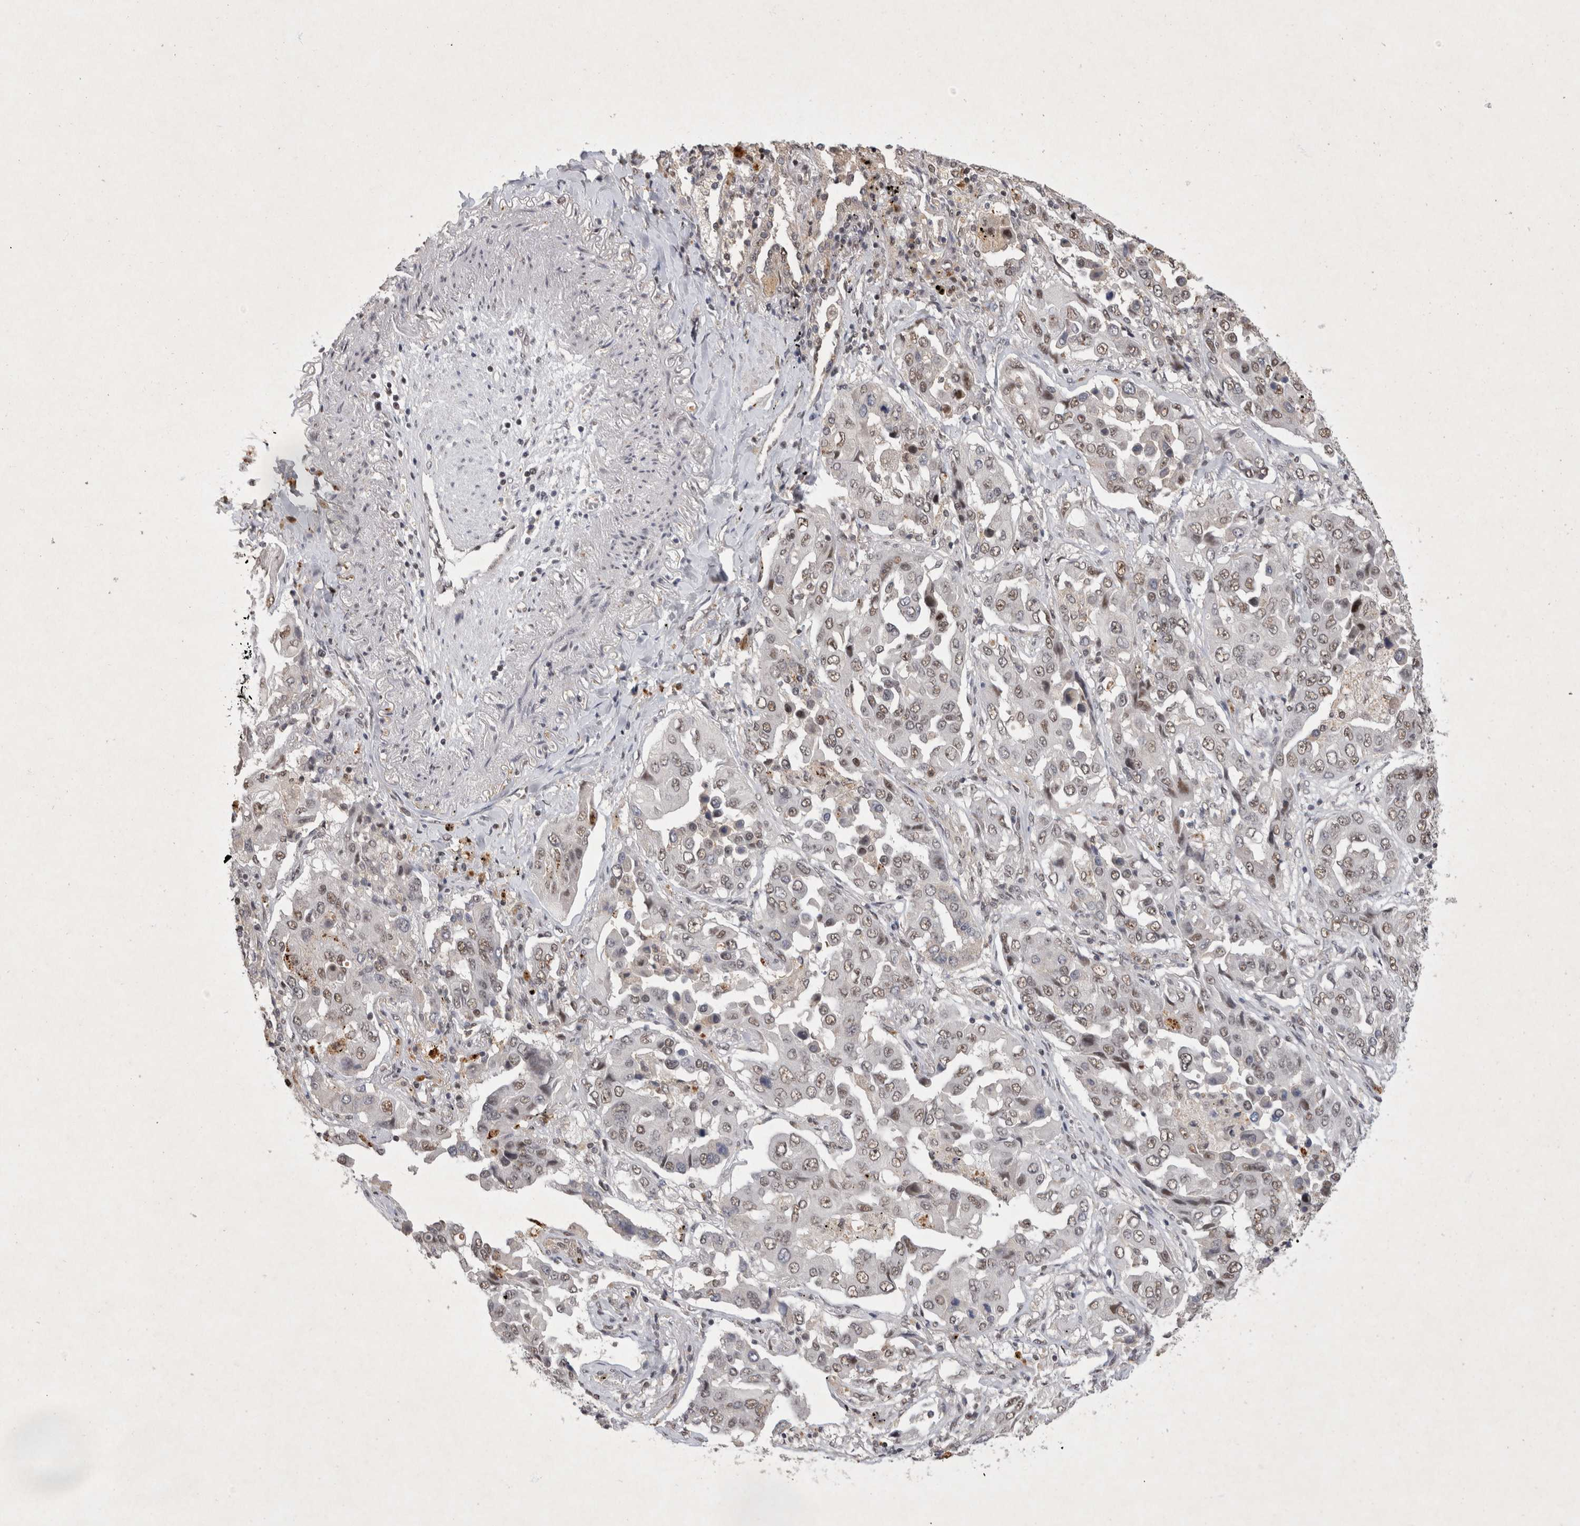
{"staining": {"intensity": "weak", "quantity": ">75%", "location": "nuclear"}, "tissue": "lung cancer", "cell_type": "Tumor cells", "image_type": "cancer", "snomed": [{"axis": "morphology", "description": "Adenocarcinoma, NOS"}, {"axis": "topography", "description": "Lung"}], "caption": "Immunohistochemistry of lung adenocarcinoma shows low levels of weak nuclear staining in about >75% of tumor cells.", "gene": "XRCC5", "patient": {"sex": "female", "age": 65}}